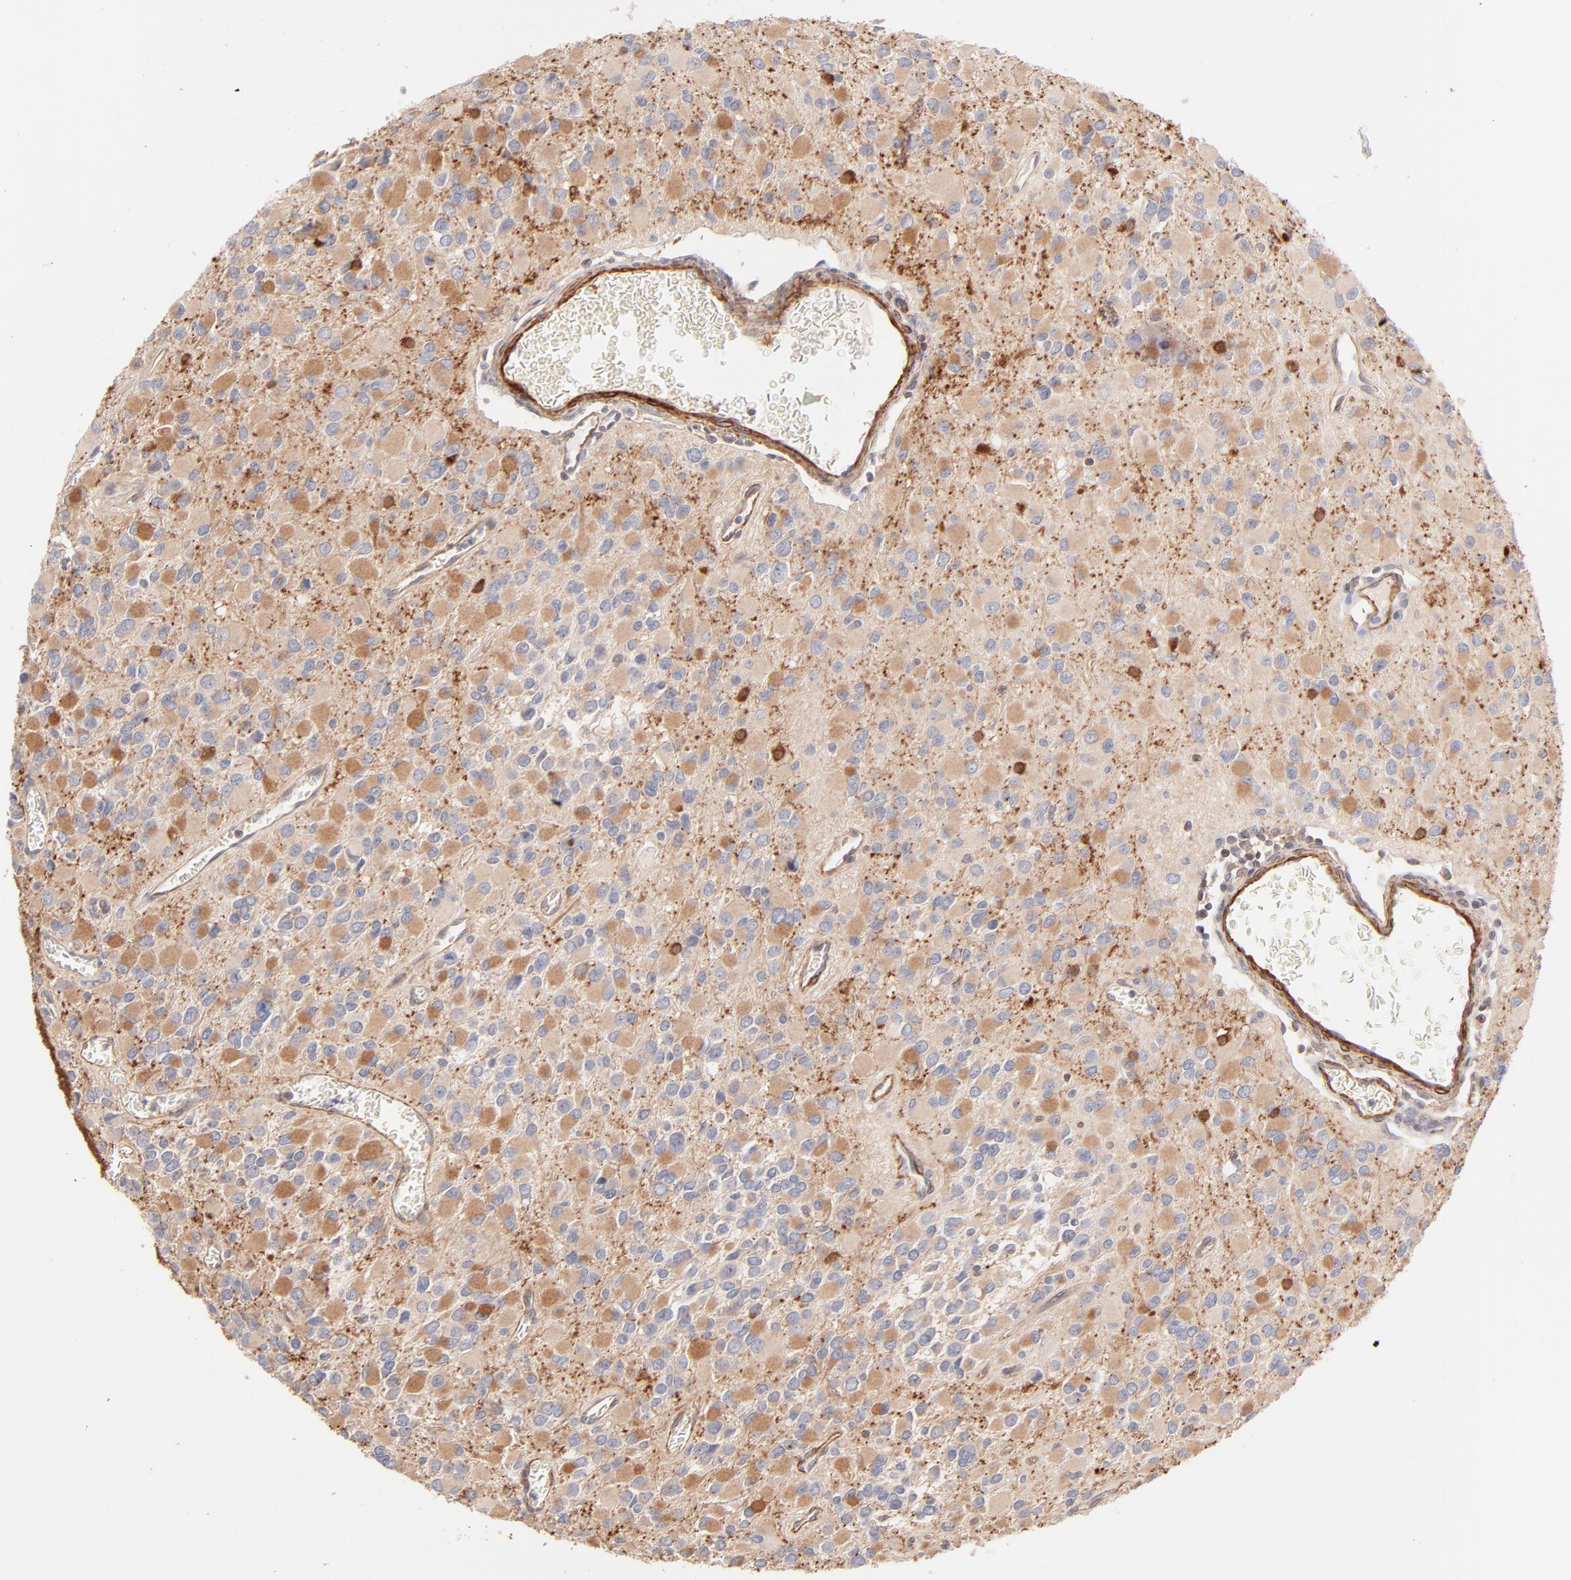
{"staining": {"intensity": "strong", "quantity": "<25%", "location": "cytoplasmic/membranous,nuclear"}, "tissue": "glioma", "cell_type": "Tumor cells", "image_type": "cancer", "snomed": [{"axis": "morphology", "description": "Glioma, malignant, Low grade"}, {"axis": "topography", "description": "Brain"}], "caption": "Immunohistochemistry image of human malignant glioma (low-grade) stained for a protein (brown), which exhibits medium levels of strong cytoplasmic/membranous and nuclear positivity in about <25% of tumor cells.", "gene": "LDLRAP1", "patient": {"sex": "male", "age": 42}}